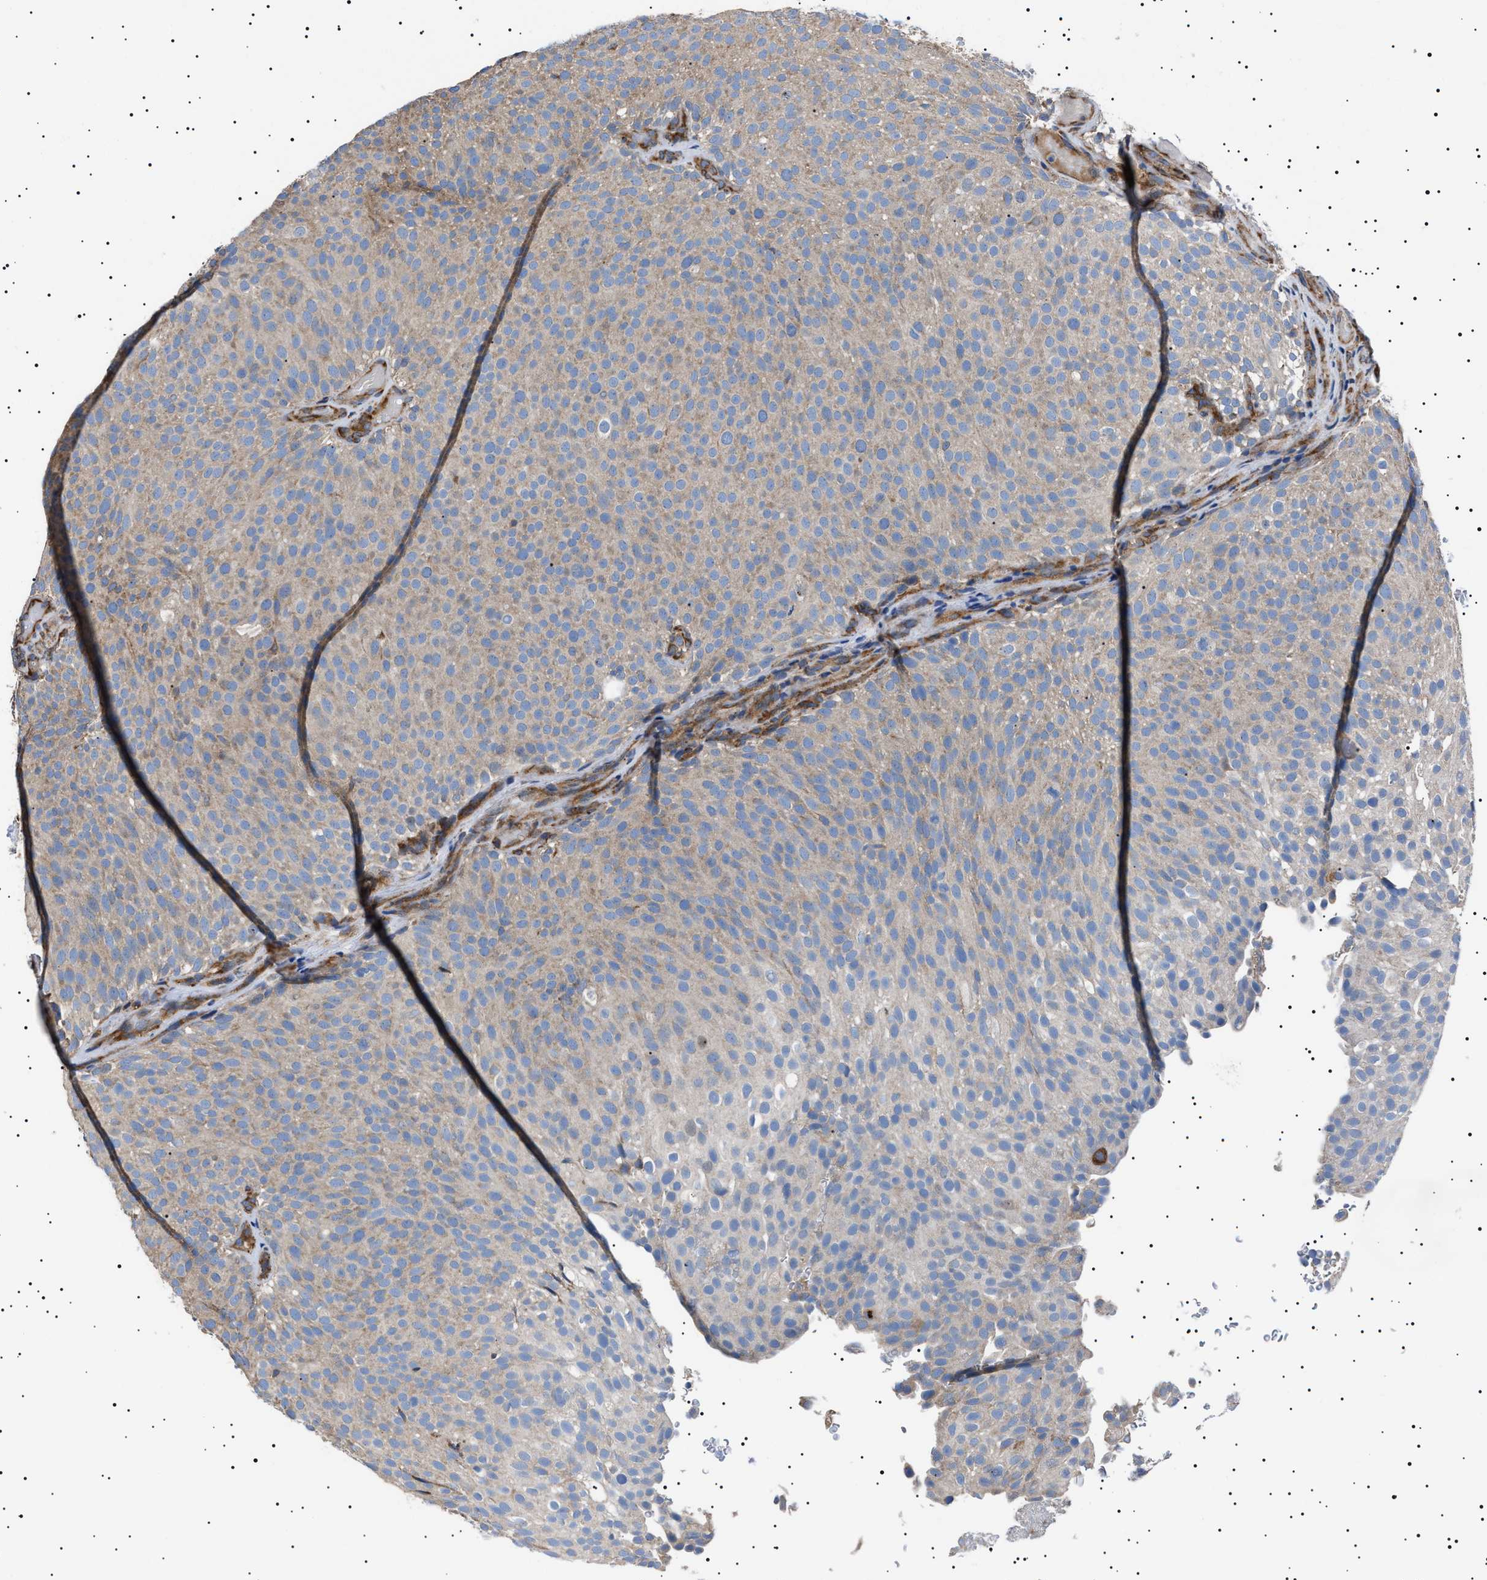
{"staining": {"intensity": "weak", "quantity": "25%-75%", "location": "cytoplasmic/membranous"}, "tissue": "urothelial cancer", "cell_type": "Tumor cells", "image_type": "cancer", "snomed": [{"axis": "morphology", "description": "Urothelial carcinoma, Low grade"}, {"axis": "topography", "description": "Urinary bladder"}], "caption": "The histopathology image reveals a brown stain indicating the presence of a protein in the cytoplasmic/membranous of tumor cells in urothelial carcinoma (low-grade).", "gene": "TOP1MT", "patient": {"sex": "male", "age": 78}}